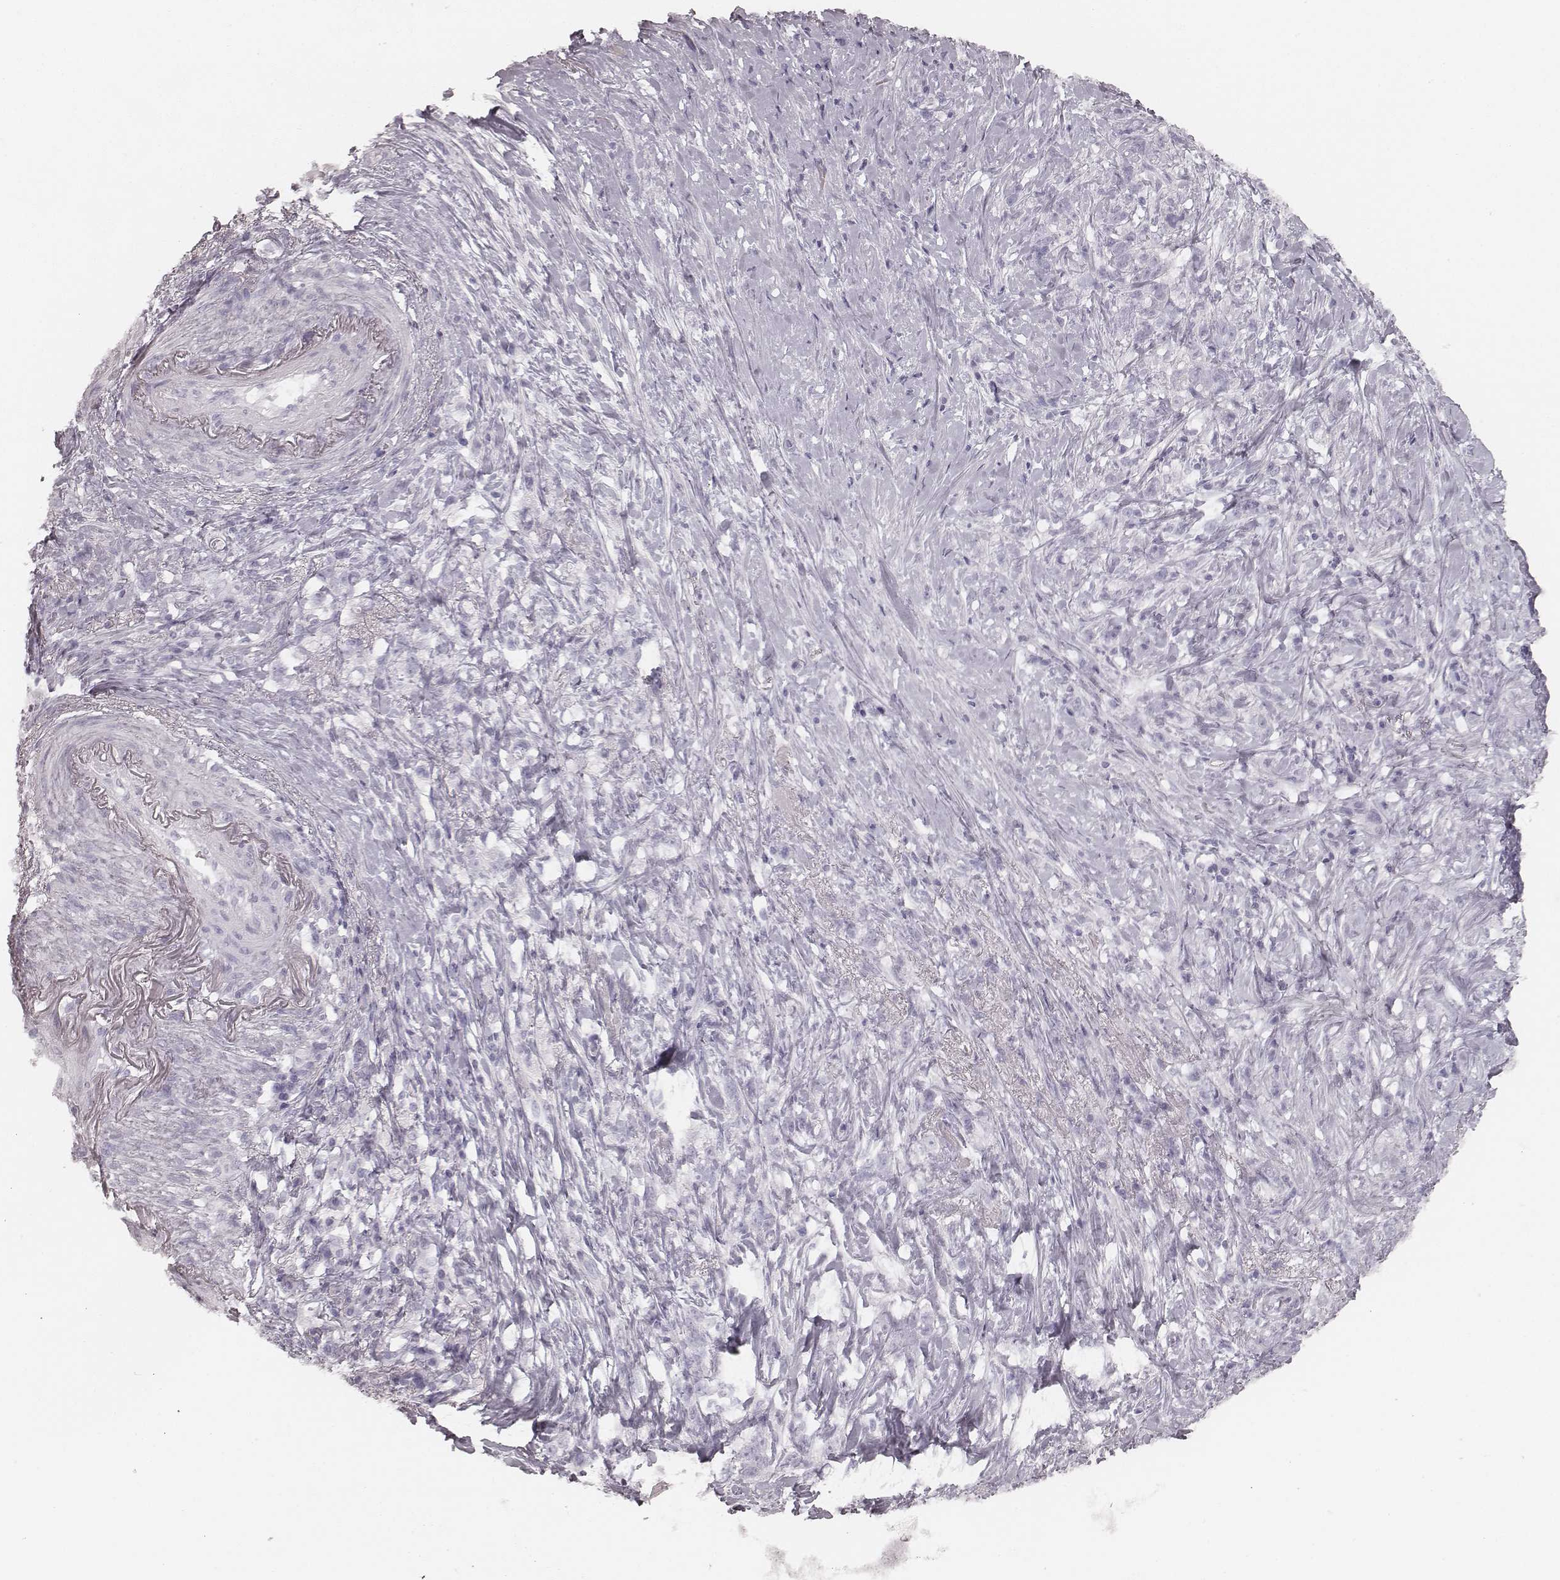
{"staining": {"intensity": "negative", "quantity": "none", "location": "none"}, "tissue": "stomach cancer", "cell_type": "Tumor cells", "image_type": "cancer", "snomed": [{"axis": "morphology", "description": "Adenocarcinoma, NOS"}, {"axis": "topography", "description": "Stomach, lower"}], "caption": "Human stomach cancer (adenocarcinoma) stained for a protein using IHC demonstrates no positivity in tumor cells.", "gene": "KRT34", "patient": {"sex": "male", "age": 88}}